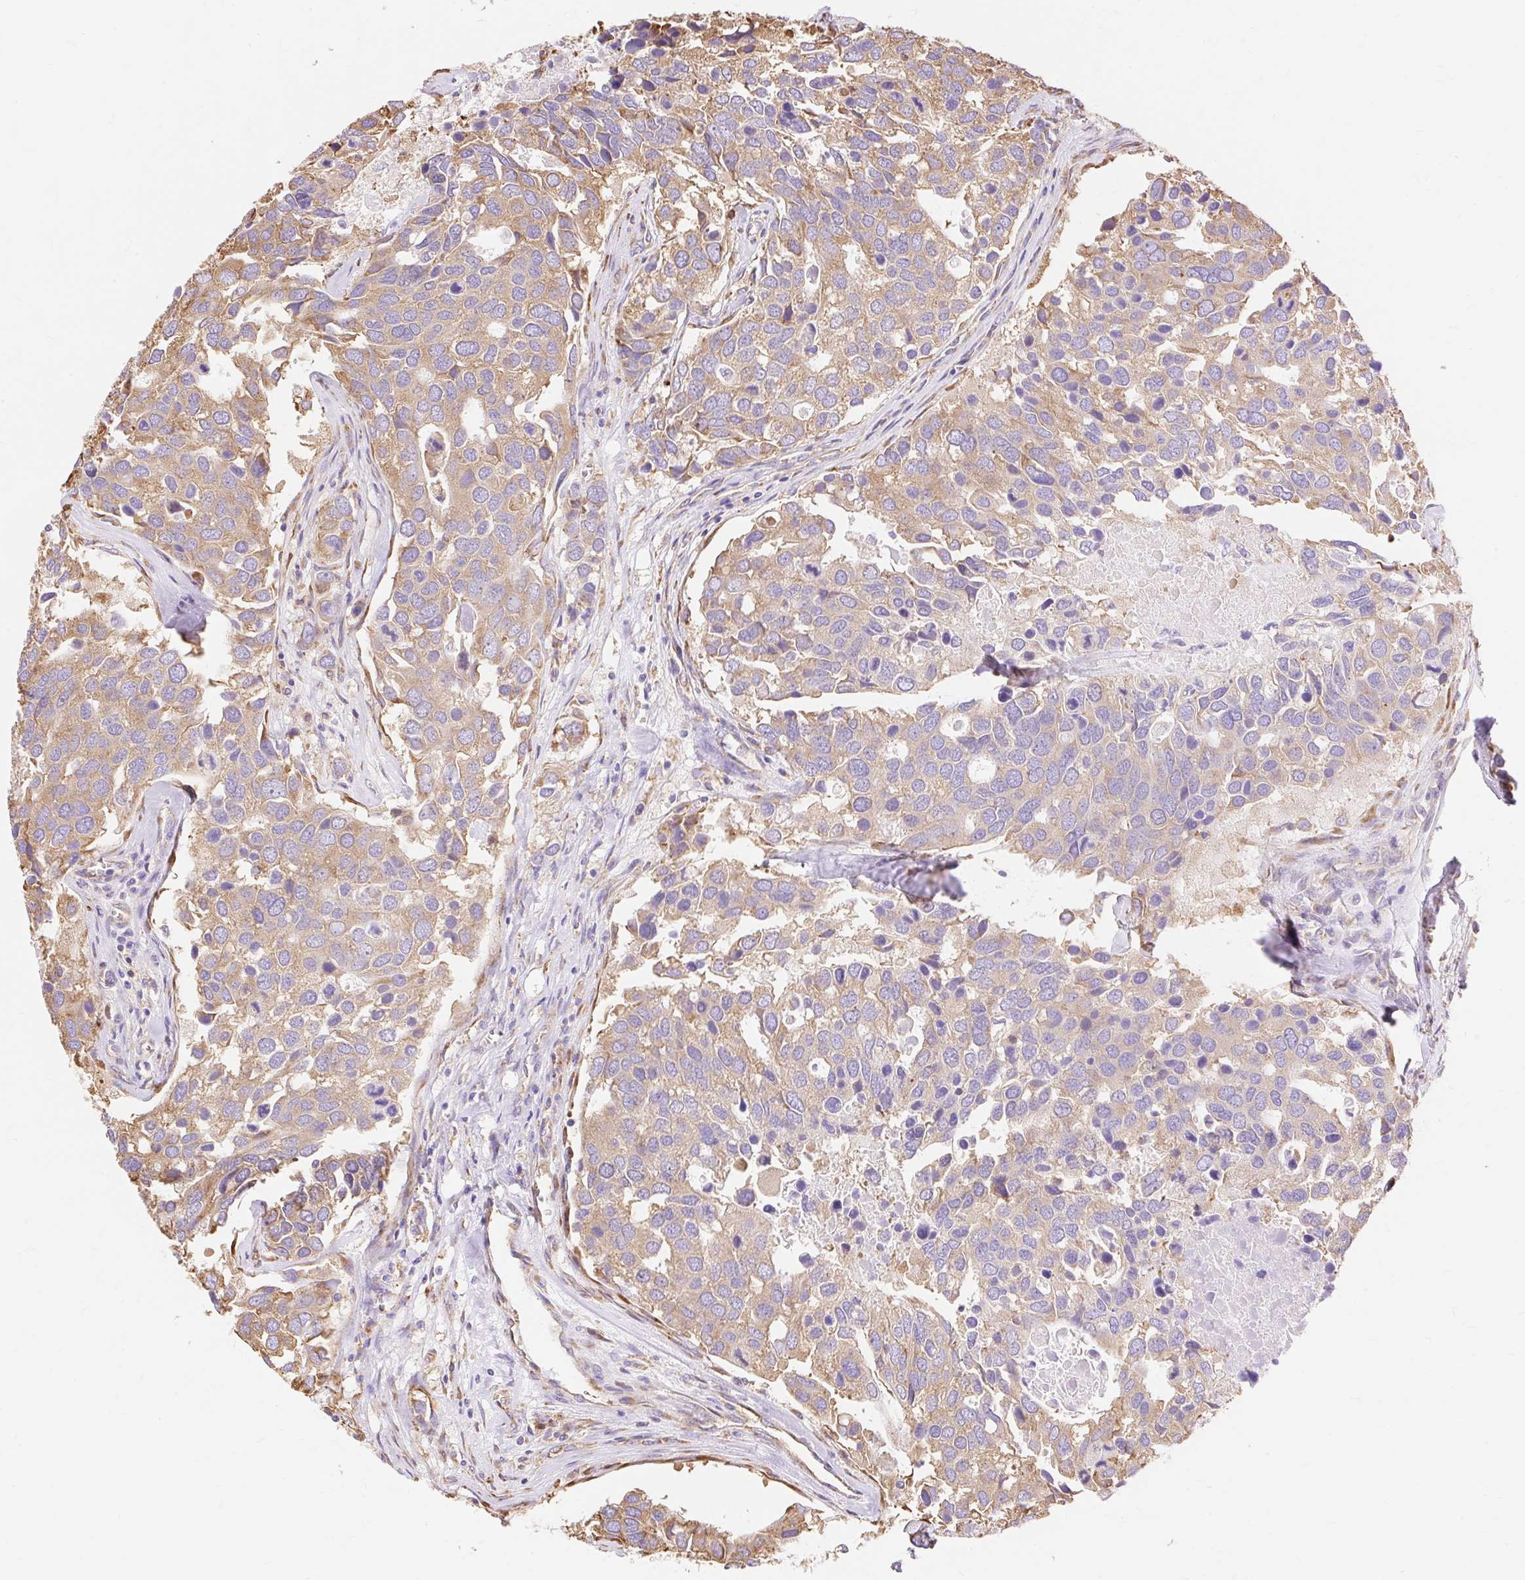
{"staining": {"intensity": "moderate", "quantity": ">75%", "location": "cytoplasmic/membranous"}, "tissue": "breast cancer", "cell_type": "Tumor cells", "image_type": "cancer", "snomed": [{"axis": "morphology", "description": "Duct carcinoma"}, {"axis": "topography", "description": "Breast"}], "caption": "High-magnification brightfield microscopy of breast cancer (invasive ductal carcinoma) stained with DAB (brown) and counterstained with hematoxylin (blue). tumor cells exhibit moderate cytoplasmic/membranous positivity is identified in approximately>75% of cells. Ihc stains the protein in brown and the nuclei are stained blue.", "gene": "RPS17", "patient": {"sex": "female", "age": 83}}